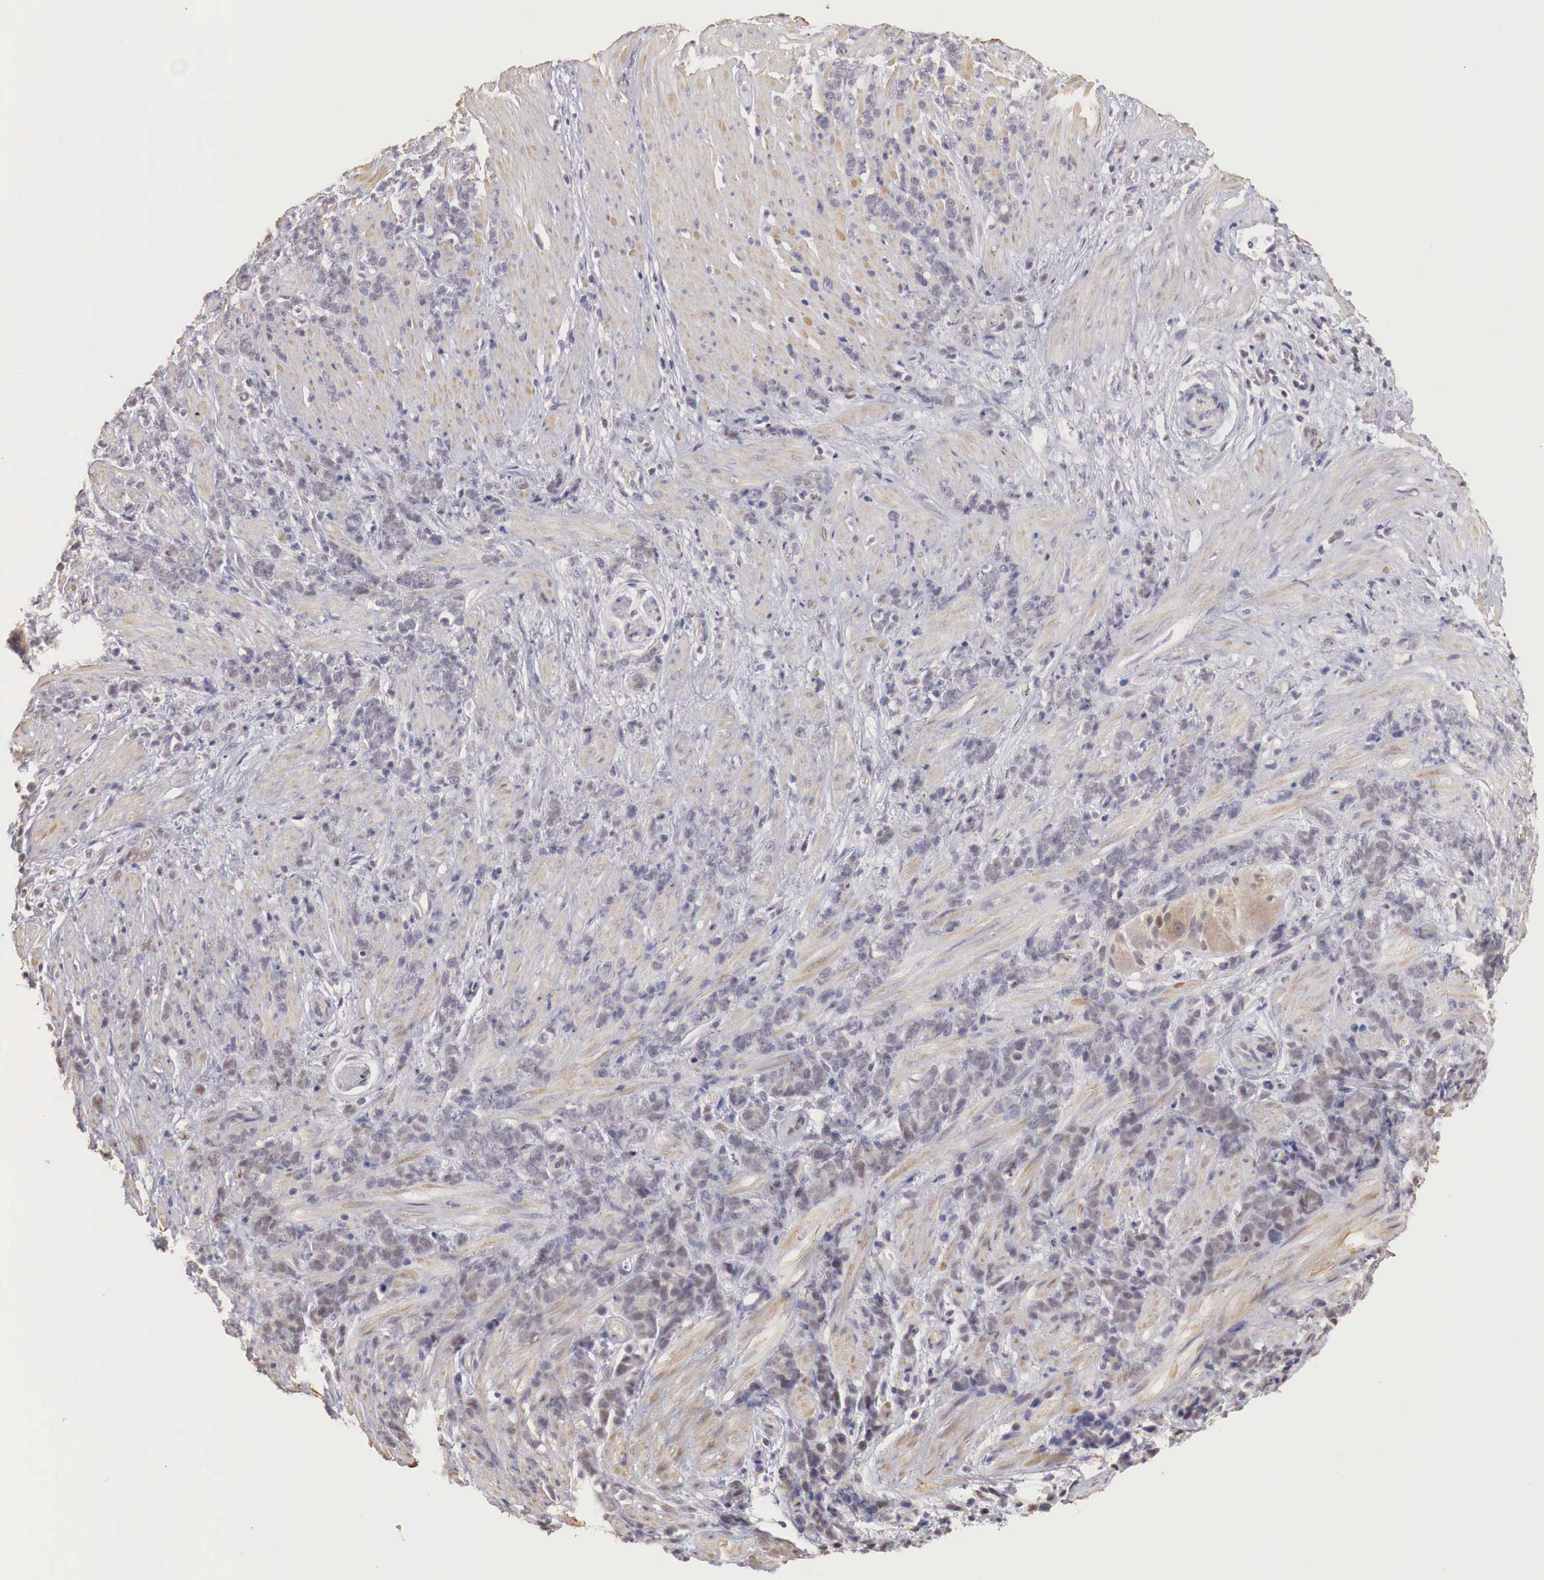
{"staining": {"intensity": "weak", "quantity": ">75%", "location": "cytoplasmic/membranous"}, "tissue": "stomach cancer", "cell_type": "Tumor cells", "image_type": "cancer", "snomed": [{"axis": "morphology", "description": "Adenocarcinoma, NOS"}, {"axis": "topography", "description": "Stomach, lower"}], "caption": "Protein expression analysis of human stomach adenocarcinoma reveals weak cytoplasmic/membranous staining in approximately >75% of tumor cells.", "gene": "TBC1D9", "patient": {"sex": "male", "age": 88}}